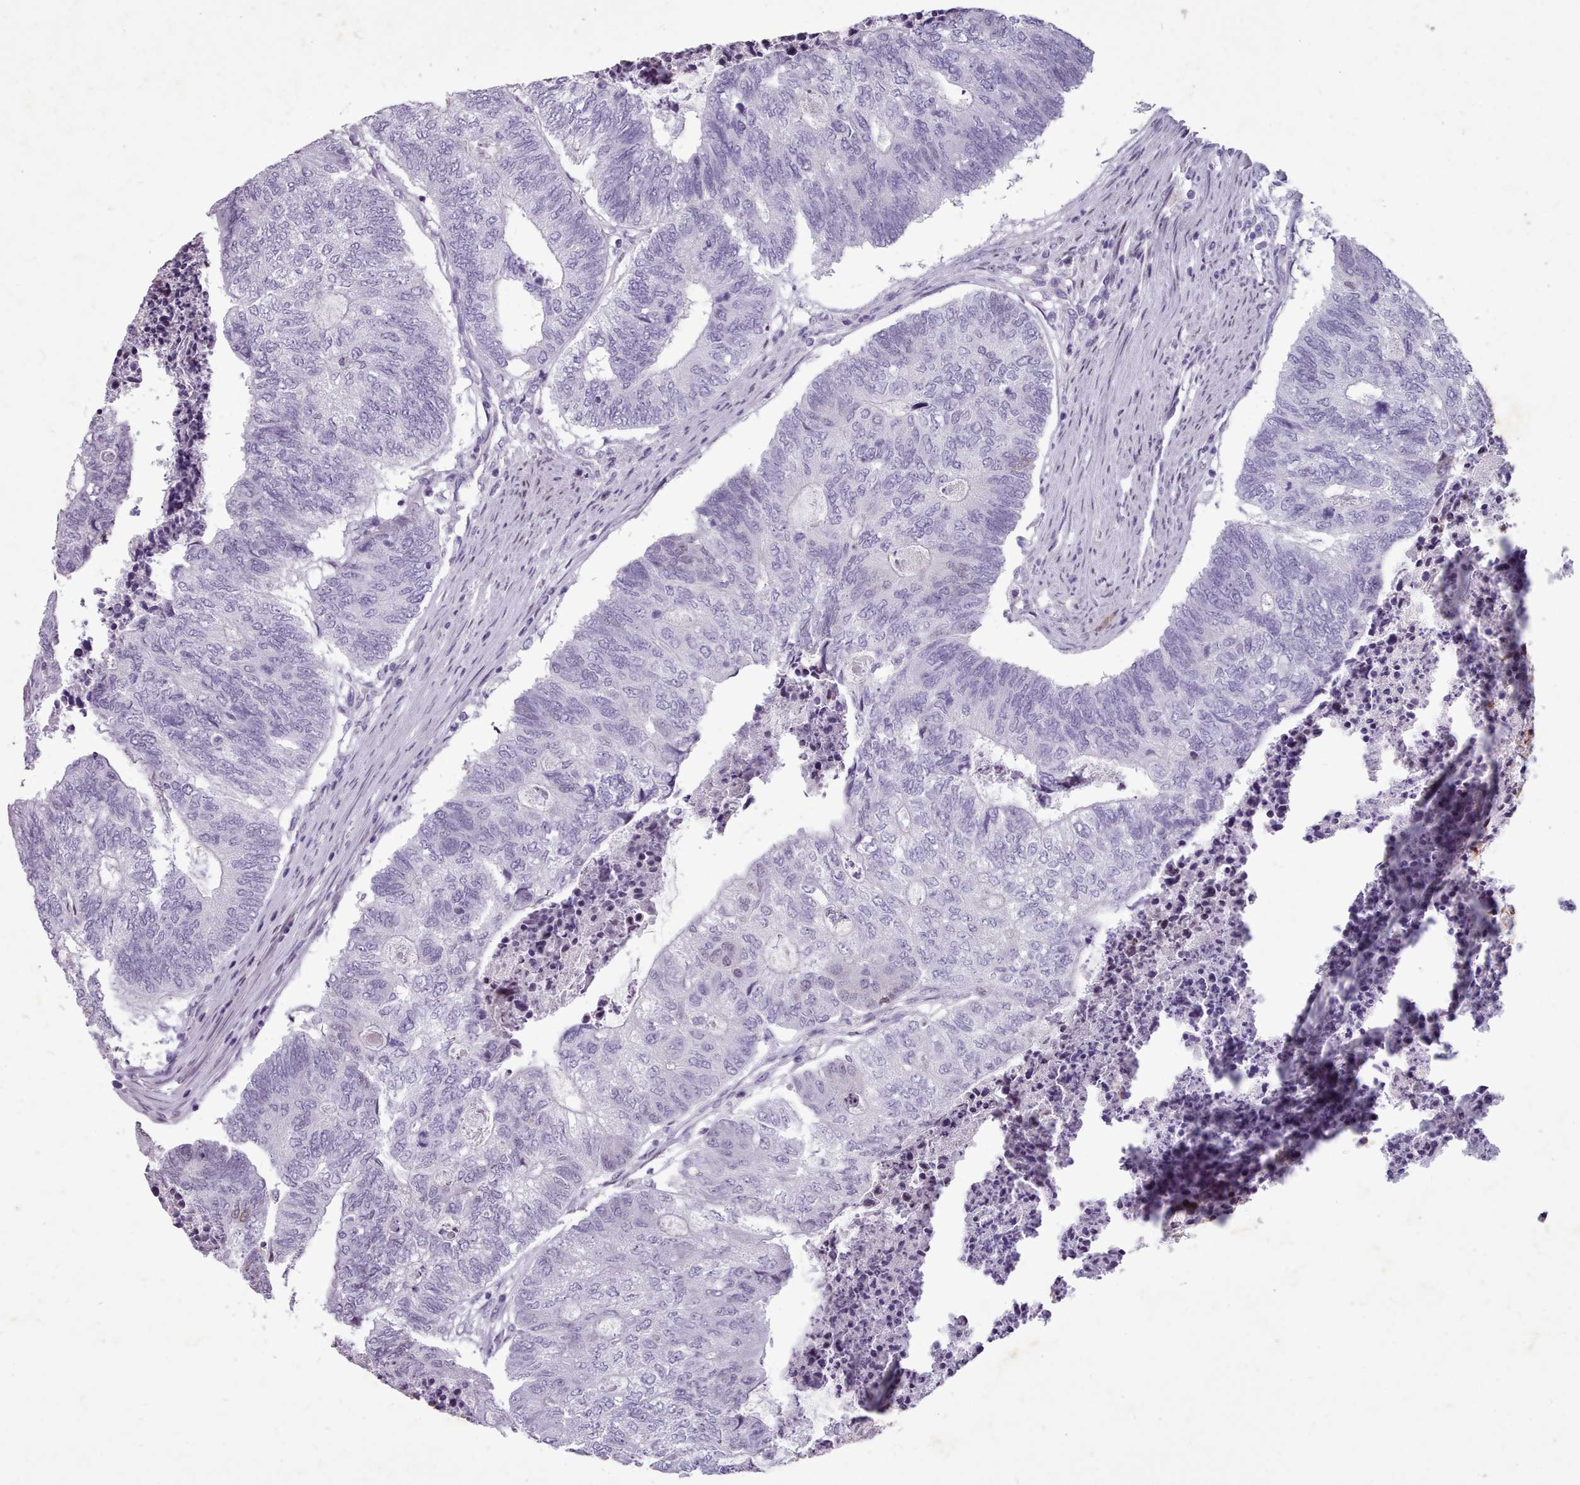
{"staining": {"intensity": "negative", "quantity": "none", "location": "none"}, "tissue": "colorectal cancer", "cell_type": "Tumor cells", "image_type": "cancer", "snomed": [{"axis": "morphology", "description": "Adenocarcinoma, NOS"}, {"axis": "topography", "description": "Colon"}], "caption": "A high-resolution histopathology image shows immunohistochemistry (IHC) staining of adenocarcinoma (colorectal), which shows no significant positivity in tumor cells.", "gene": "KCNT2", "patient": {"sex": "female", "age": 67}}